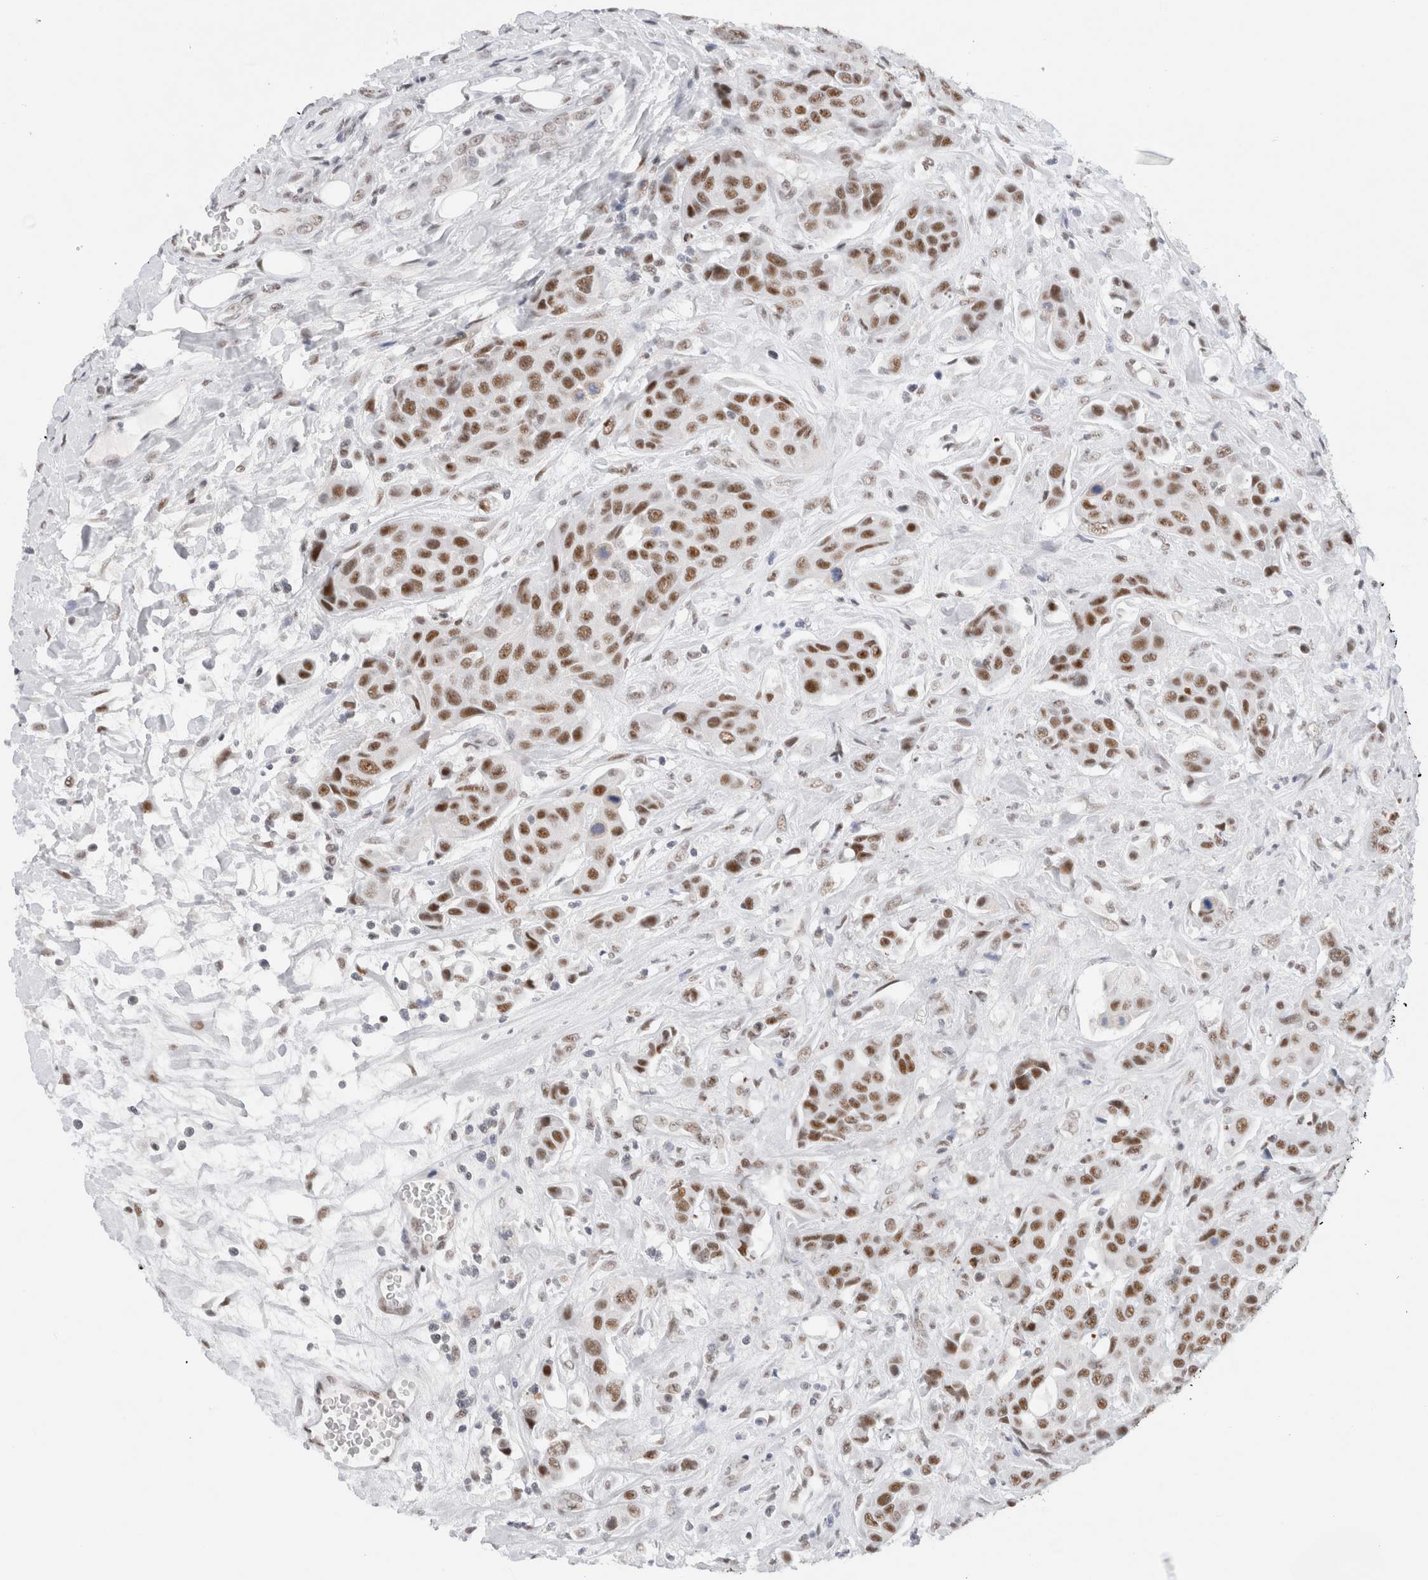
{"staining": {"intensity": "strong", "quantity": ">75%", "location": "nuclear"}, "tissue": "urothelial cancer", "cell_type": "Tumor cells", "image_type": "cancer", "snomed": [{"axis": "morphology", "description": "Urothelial carcinoma, High grade"}, {"axis": "topography", "description": "Urinary bladder"}], "caption": "Urothelial cancer stained with a protein marker exhibits strong staining in tumor cells.", "gene": "COPS7A", "patient": {"sex": "male", "age": 50}}